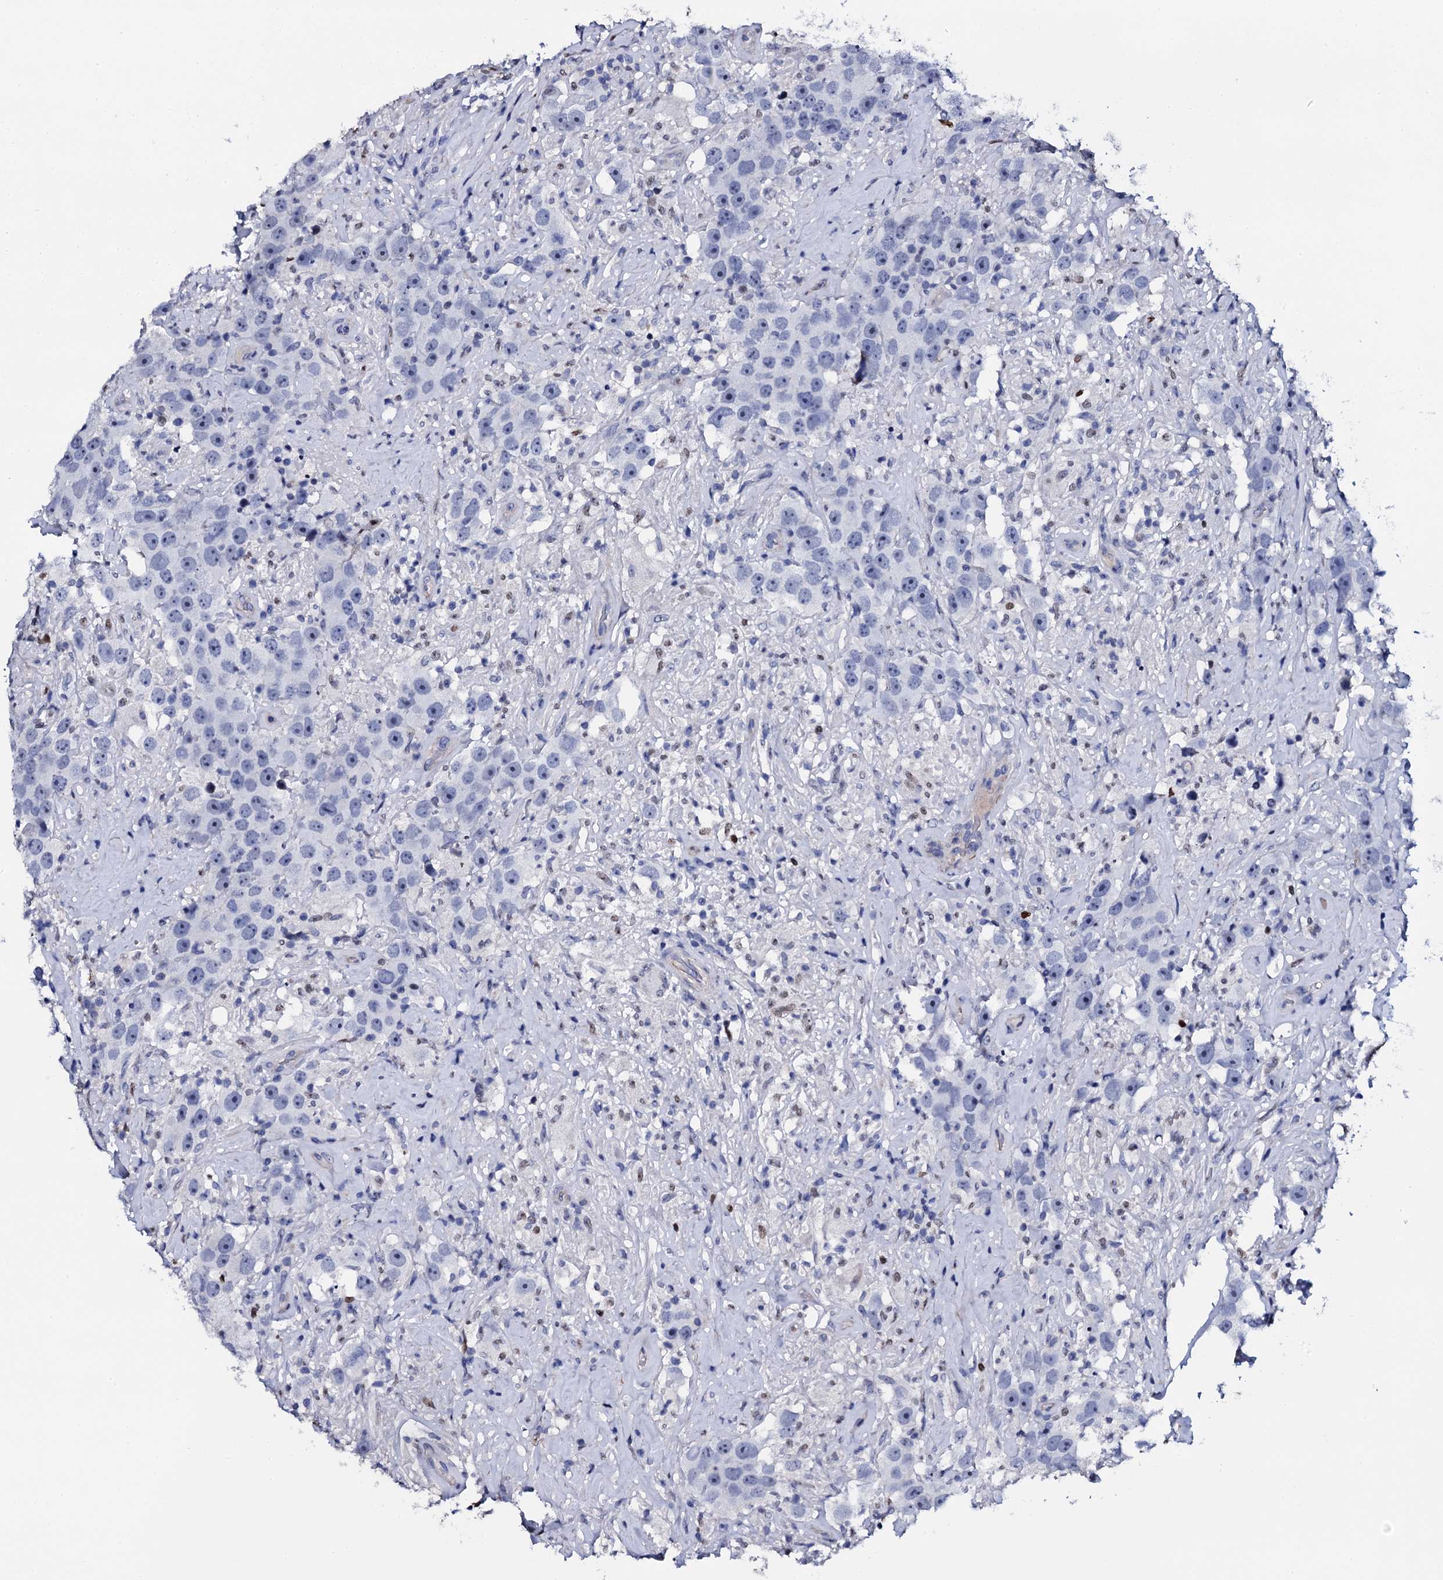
{"staining": {"intensity": "negative", "quantity": "none", "location": "none"}, "tissue": "testis cancer", "cell_type": "Tumor cells", "image_type": "cancer", "snomed": [{"axis": "morphology", "description": "Seminoma, NOS"}, {"axis": "topography", "description": "Testis"}], "caption": "Tumor cells show no significant protein staining in testis cancer (seminoma). (DAB (3,3'-diaminobenzidine) IHC visualized using brightfield microscopy, high magnification).", "gene": "NPM2", "patient": {"sex": "male", "age": 49}}